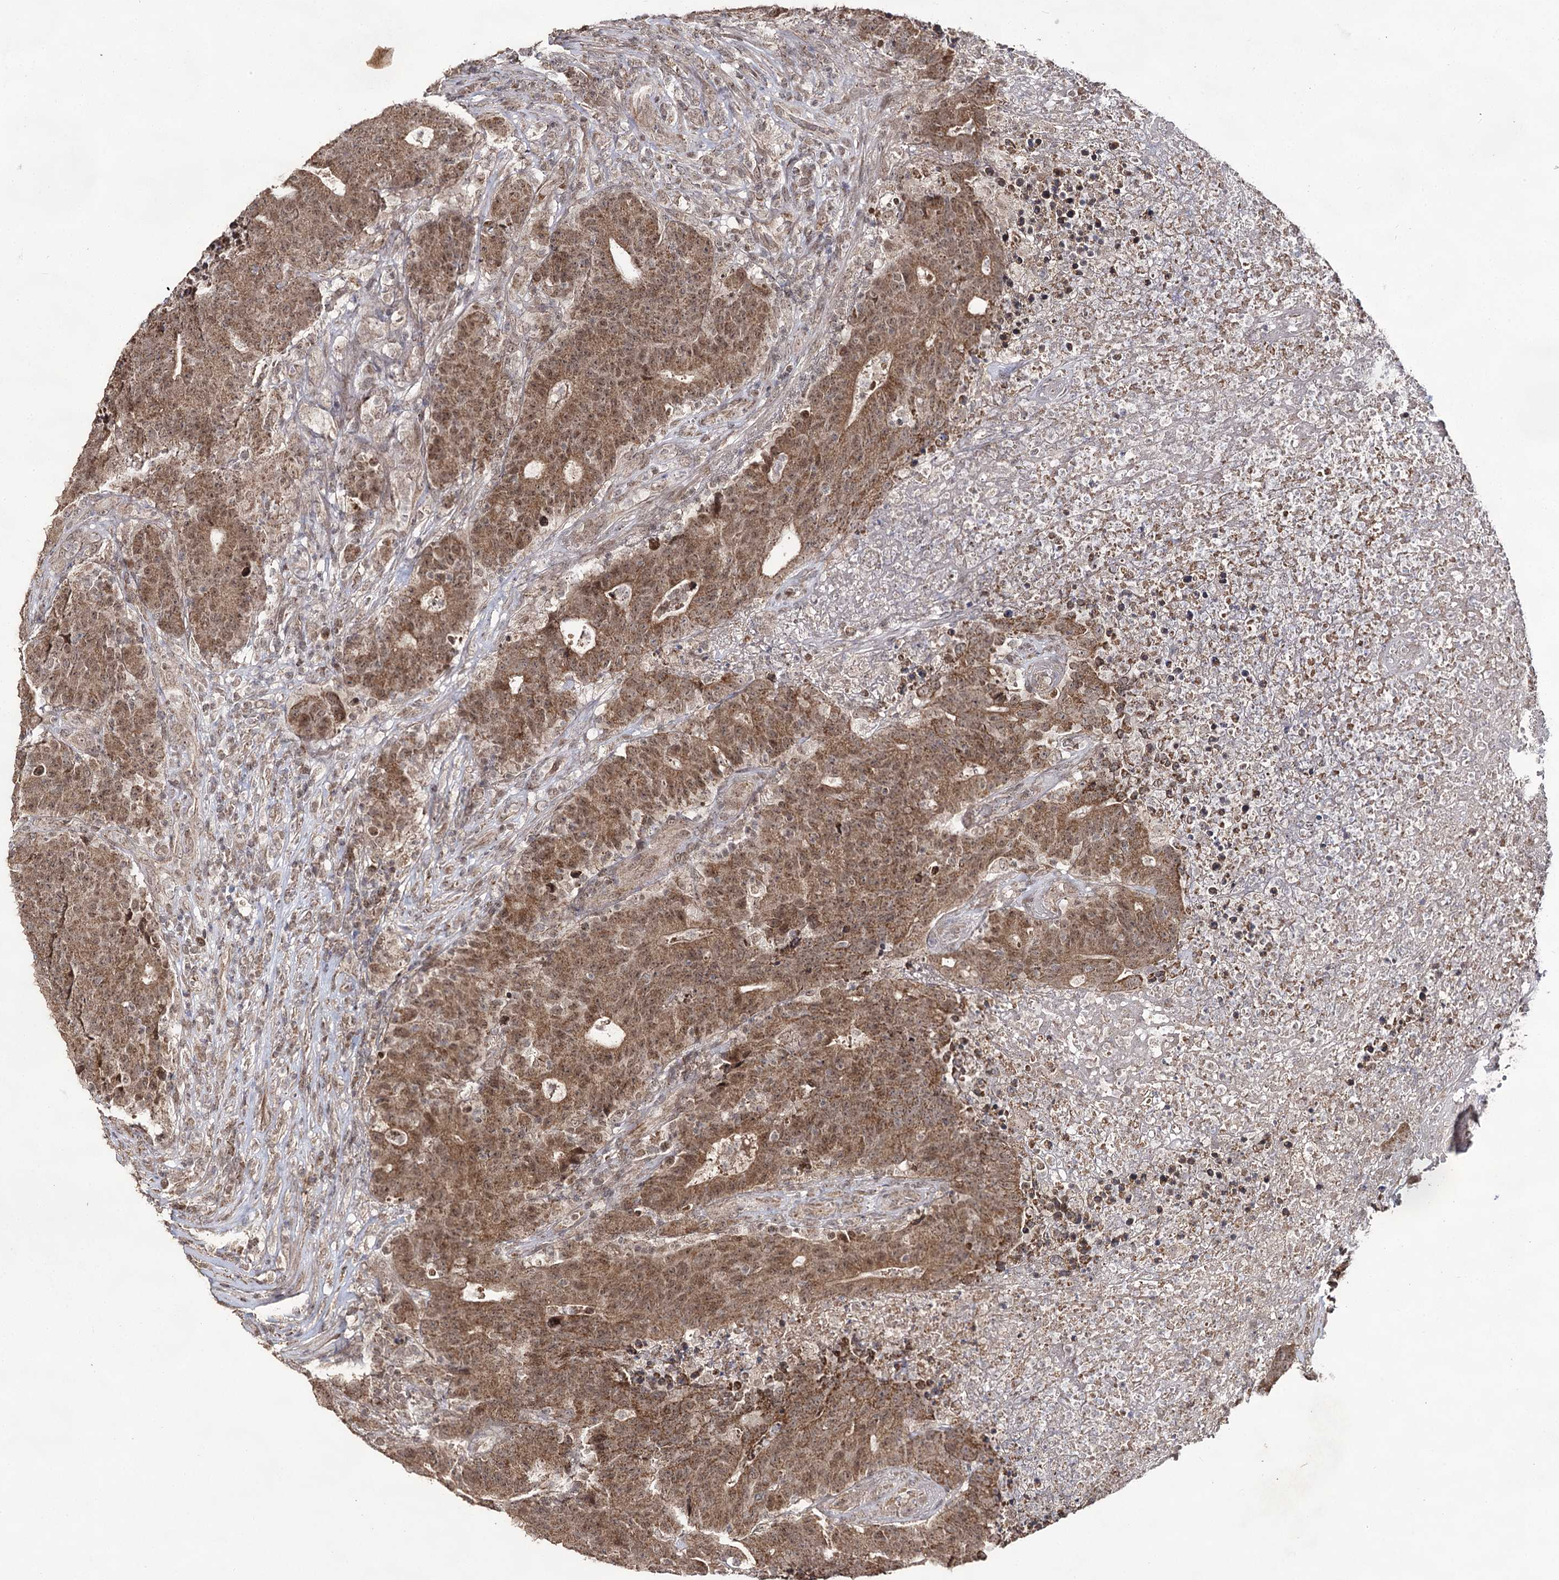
{"staining": {"intensity": "moderate", "quantity": ">75%", "location": "cytoplasmic/membranous,nuclear"}, "tissue": "colorectal cancer", "cell_type": "Tumor cells", "image_type": "cancer", "snomed": [{"axis": "morphology", "description": "Adenocarcinoma, NOS"}, {"axis": "topography", "description": "Colon"}], "caption": "A micrograph of adenocarcinoma (colorectal) stained for a protein reveals moderate cytoplasmic/membranous and nuclear brown staining in tumor cells.", "gene": "ACTR6", "patient": {"sex": "female", "age": 75}}